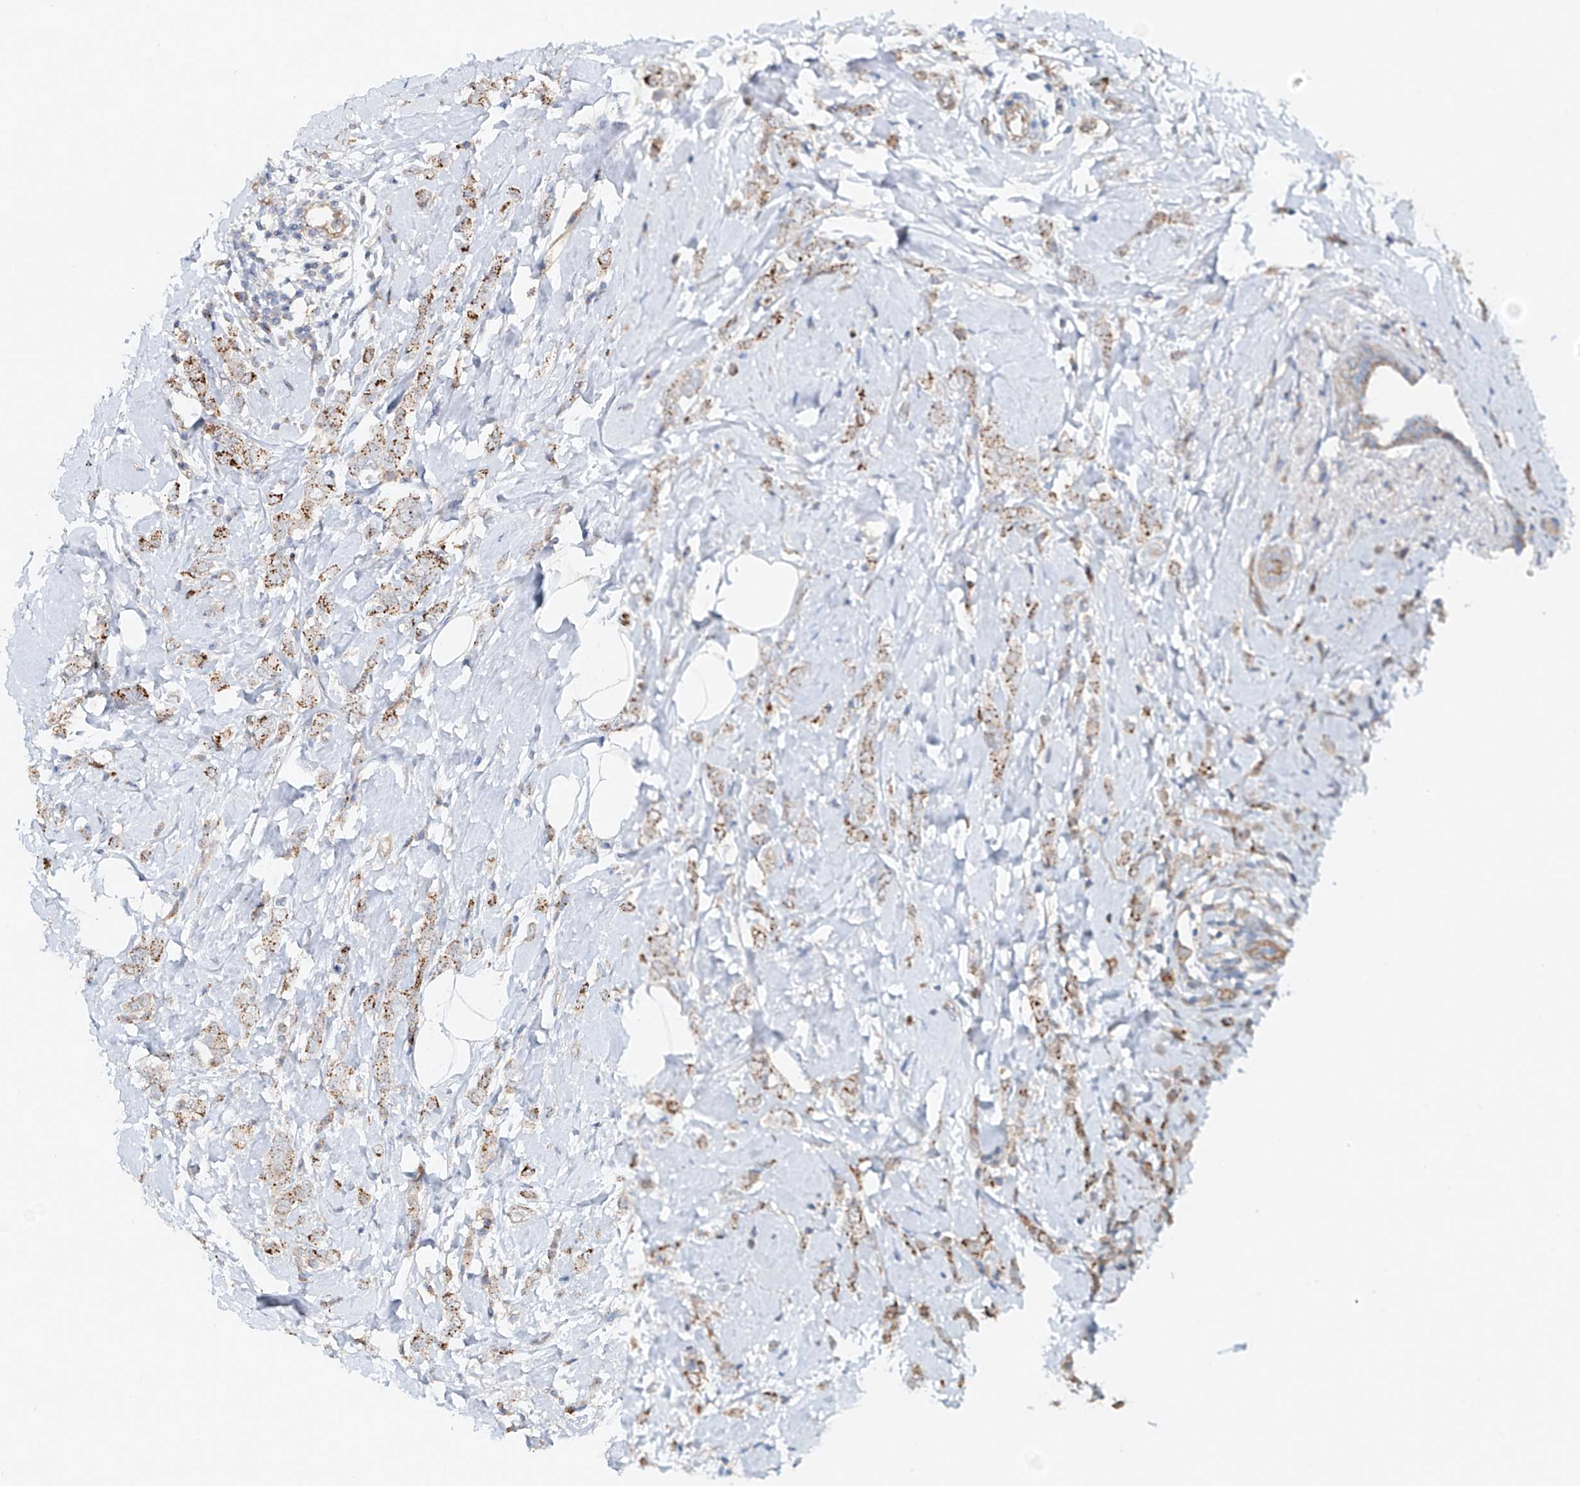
{"staining": {"intensity": "moderate", "quantity": ">75%", "location": "cytoplasmic/membranous"}, "tissue": "breast cancer", "cell_type": "Tumor cells", "image_type": "cancer", "snomed": [{"axis": "morphology", "description": "Lobular carcinoma"}, {"axis": "topography", "description": "Breast"}], "caption": "Brown immunohistochemical staining in human lobular carcinoma (breast) shows moderate cytoplasmic/membranous expression in about >75% of tumor cells.", "gene": "TRIM47", "patient": {"sex": "female", "age": 47}}